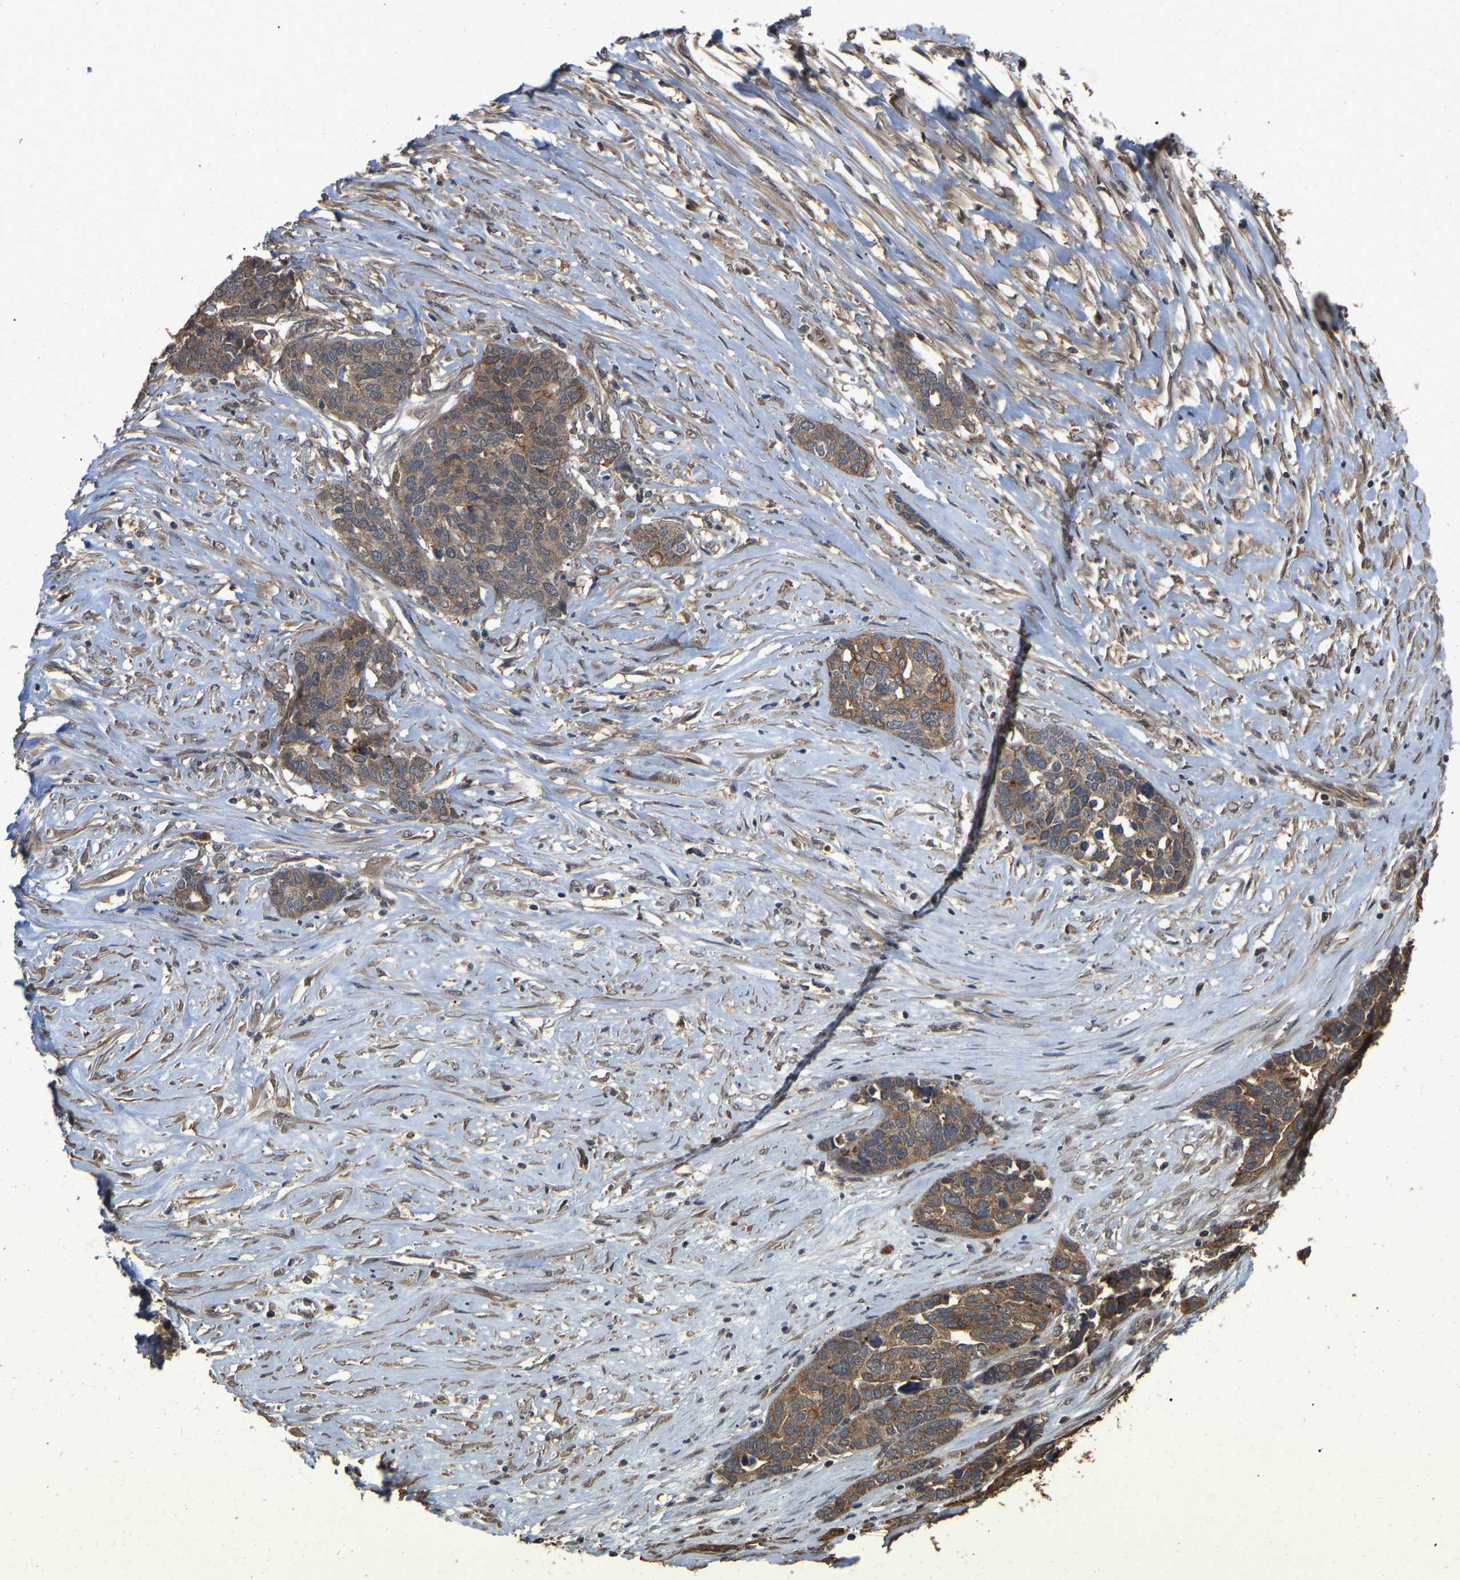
{"staining": {"intensity": "moderate", "quantity": "25%-75%", "location": "cytoplasmic/membranous"}, "tissue": "ovarian cancer", "cell_type": "Tumor cells", "image_type": "cancer", "snomed": [{"axis": "morphology", "description": "Cystadenocarcinoma, serous, NOS"}, {"axis": "topography", "description": "Ovary"}], "caption": "IHC image of neoplastic tissue: ovarian cancer stained using immunohistochemistry (IHC) reveals medium levels of moderate protein expression localized specifically in the cytoplasmic/membranous of tumor cells, appearing as a cytoplasmic/membranous brown color.", "gene": "FAM219A", "patient": {"sex": "female", "age": 44}}